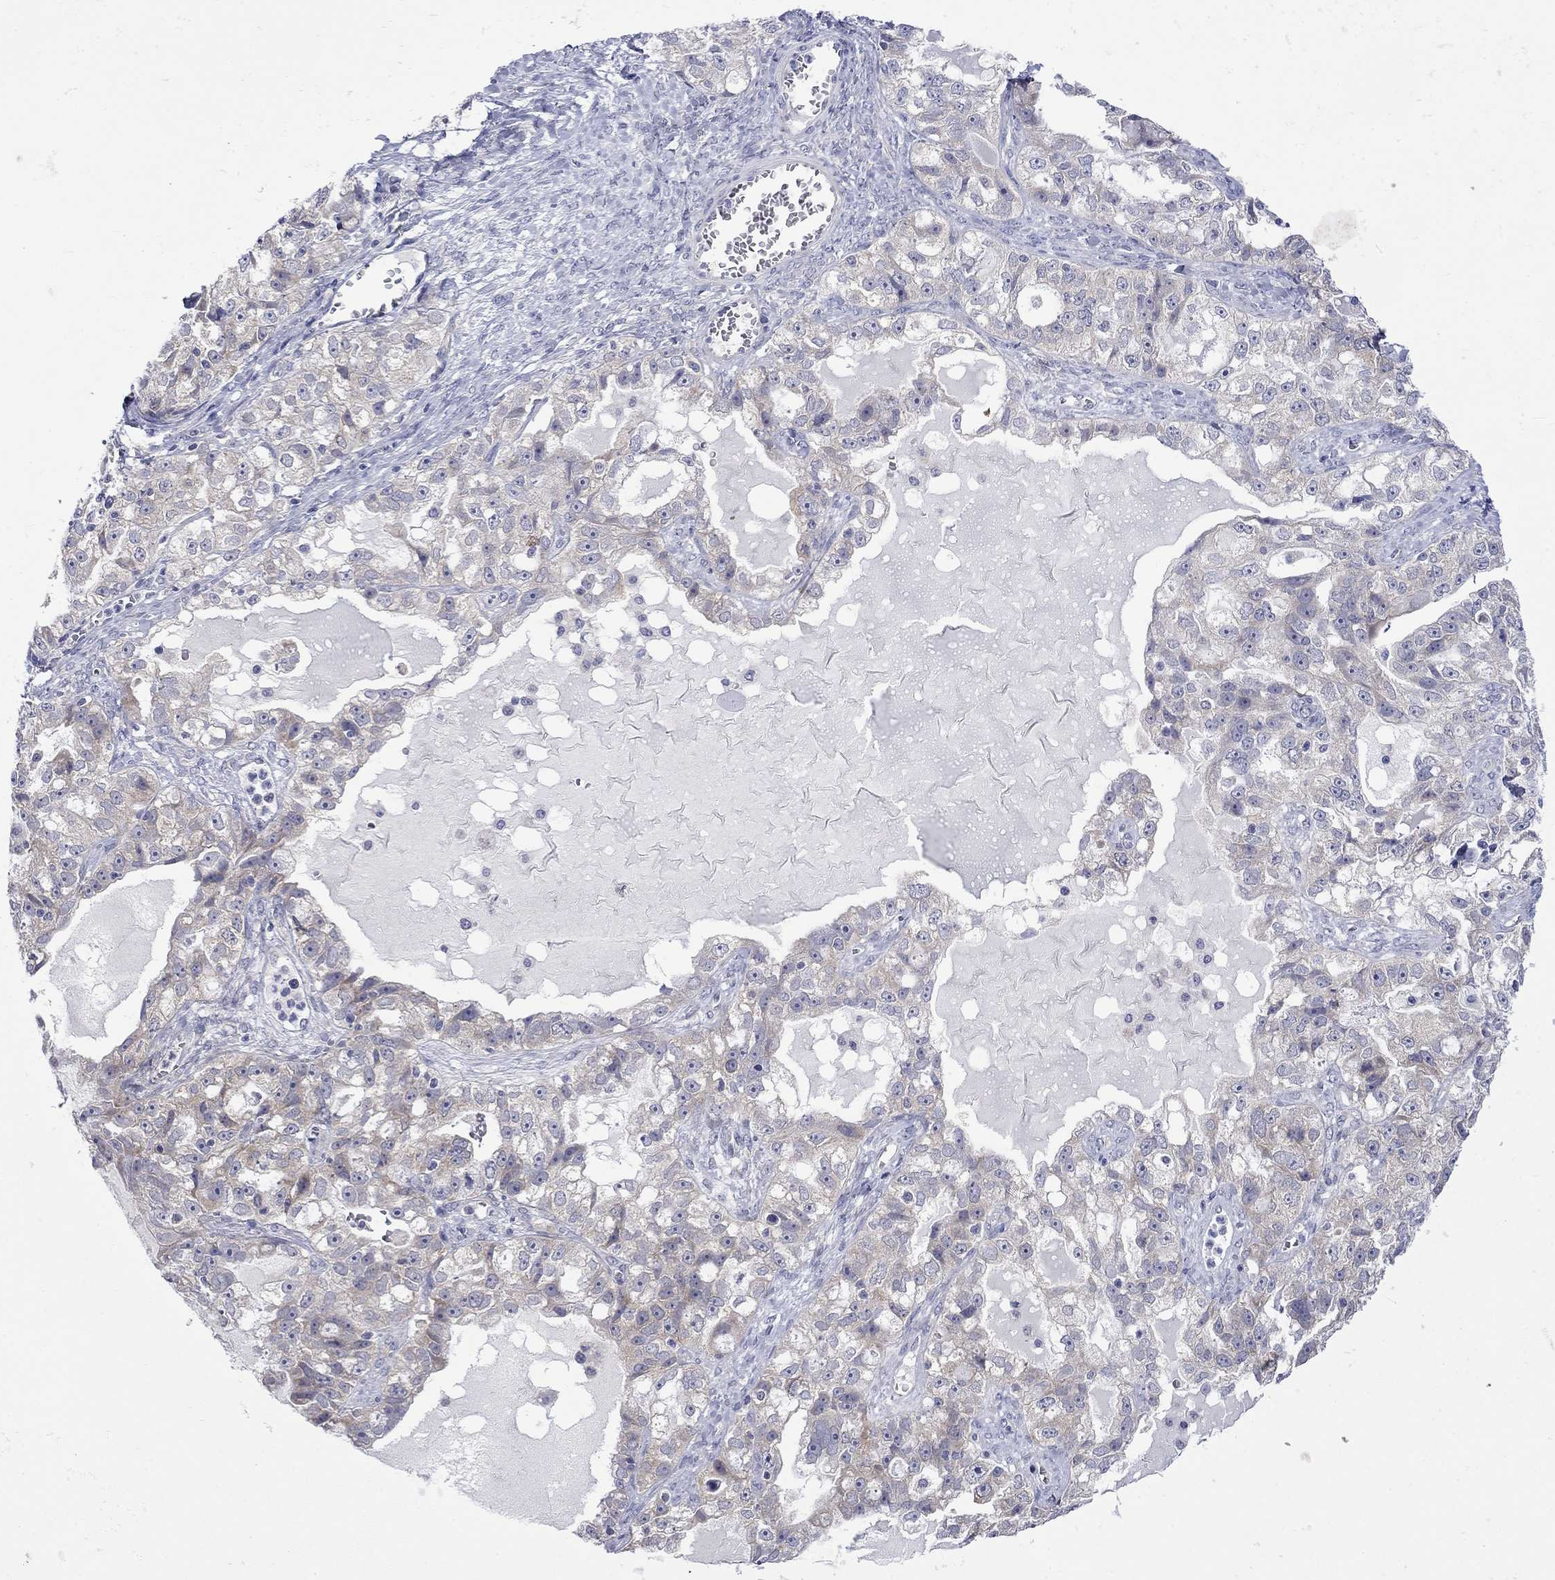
{"staining": {"intensity": "negative", "quantity": "none", "location": "none"}, "tissue": "ovarian cancer", "cell_type": "Tumor cells", "image_type": "cancer", "snomed": [{"axis": "morphology", "description": "Cystadenocarcinoma, serous, NOS"}, {"axis": "topography", "description": "Ovary"}], "caption": "IHC micrograph of neoplastic tissue: human serous cystadenocarcinoma (ovarian) stained with DAB (3,3'-diaminobenzidine) shows no significant protein positivity in tumor cells.", "gene": "CERS1", "patient": {"sex": "female", "age": 51}}